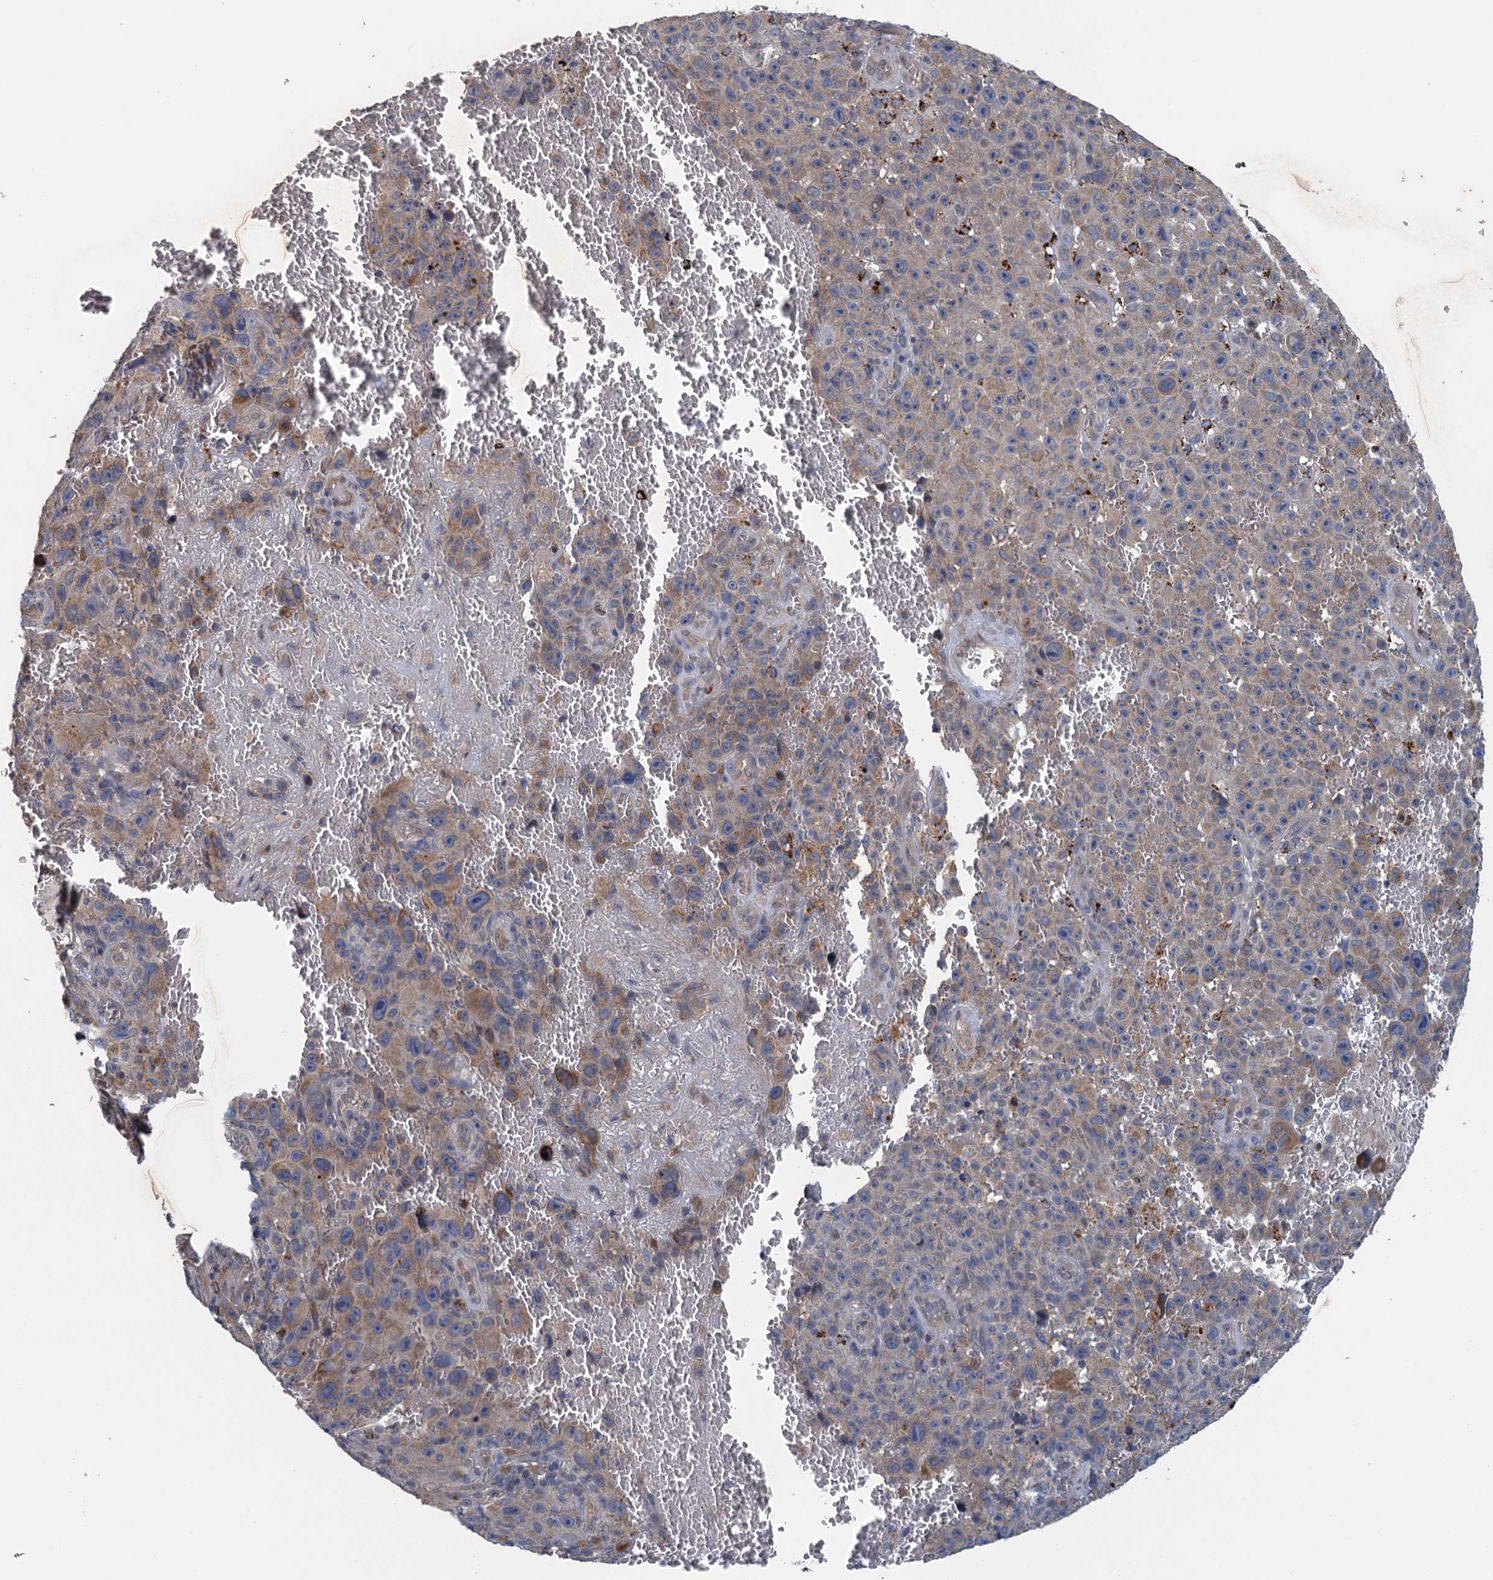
{"staining": {"intensity": "moderate", "quantity": "25%-75%", "location": "cytoplasmic/membranous"}, "tissue": "melanoma", "cell_type": "Tumor cells", "image_type": "cancer", "snomed": [{"axis": "morphology", "description": "Malignant melanoma, NOS"}, {"axis": "topography", "description": "Skin"}], "caption": "Malignant melanoma stained for a protein shows moderate cytoplasmic/membranous positivity in tumor cells. (DAB (3,3'-diaminobenzidine) = brown stain, brightfield microscopy at high magnification).", "gene": "KBTBD8", "patient": {"sex": "female", "age": 82}}